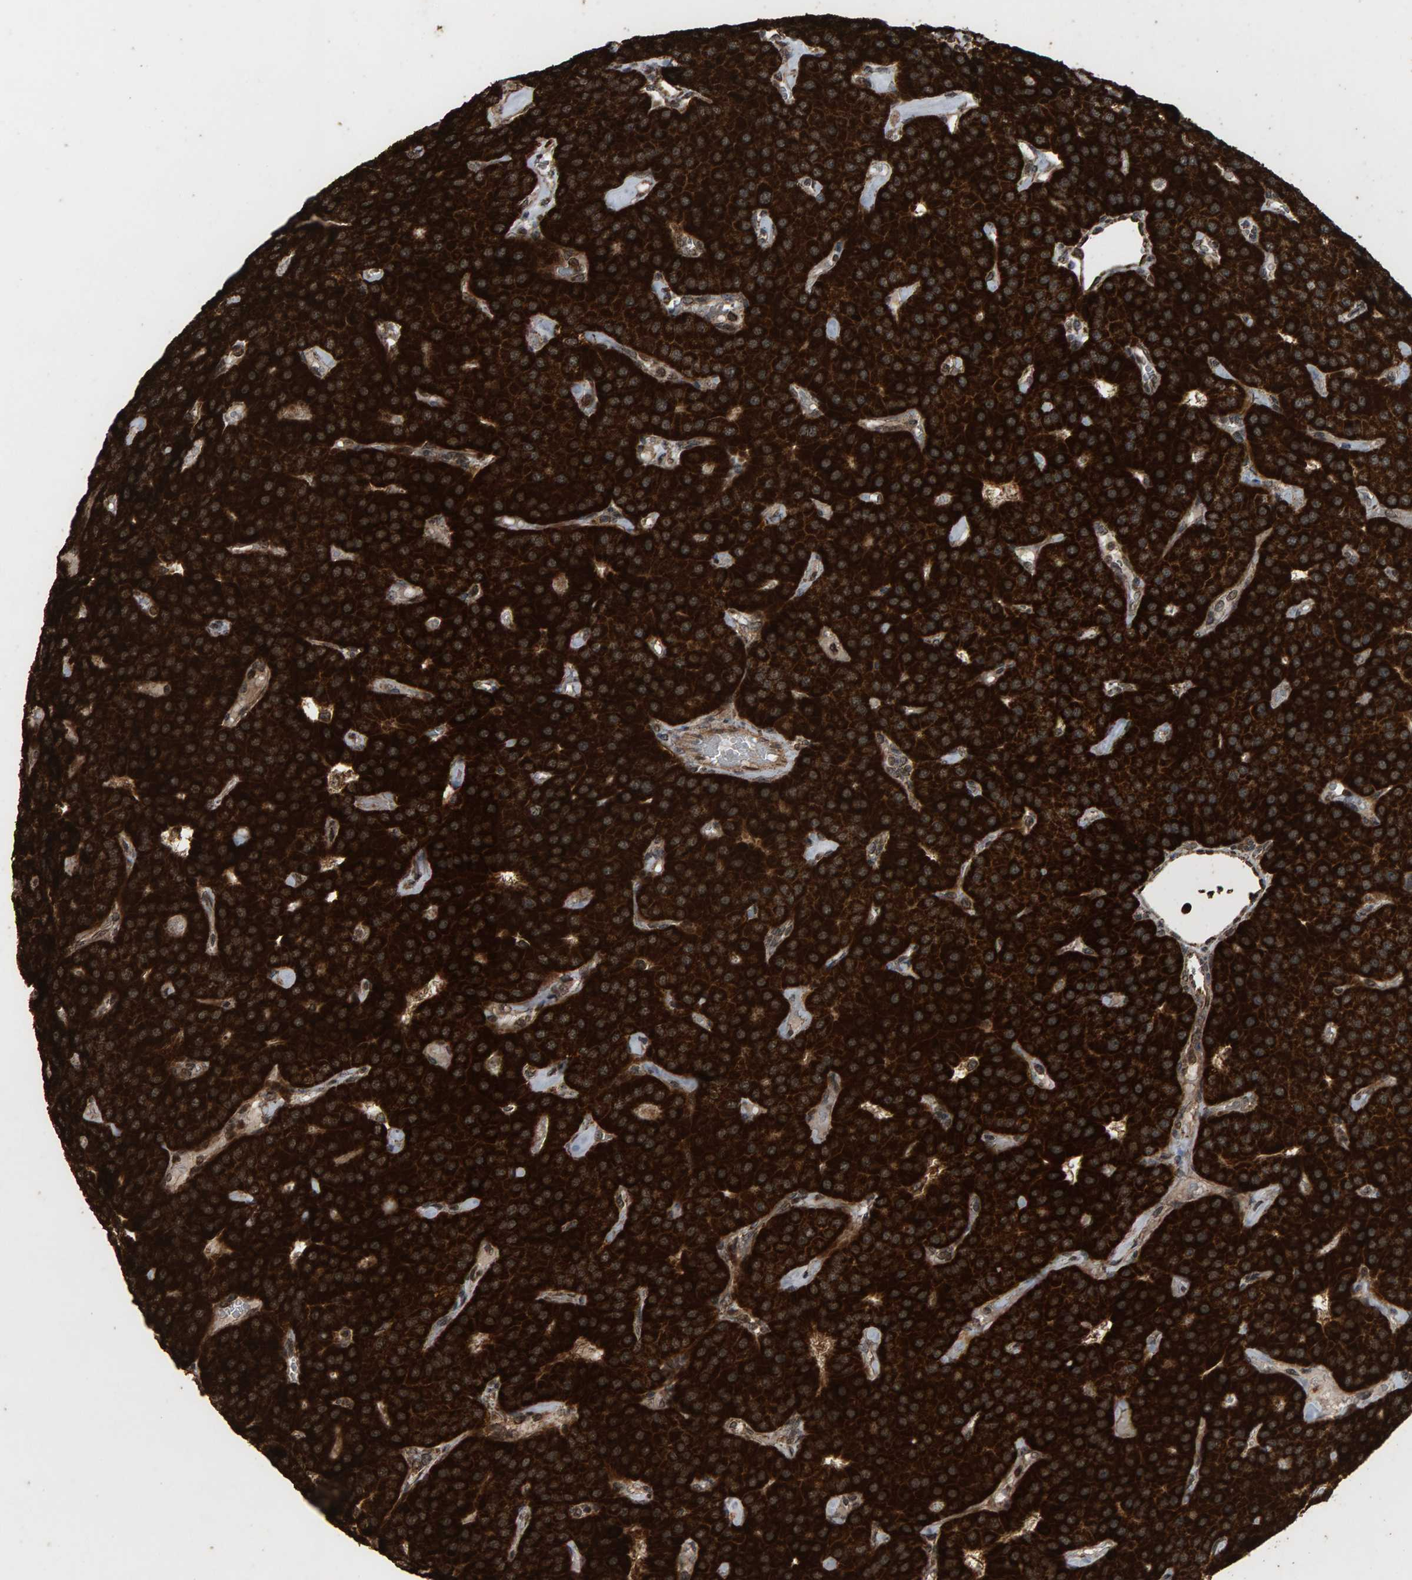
{"staining": {"intensity": "strong", "quantity": ">75%", "location": "cytoplasmic/membranous"}, "tissue": "parathyroid gland", "cell_type": "Glandular cells", "image_type": "normal", "snomed": [{"axis": "morphology", "description": "Normal tissue, NOS"}, {"axis": "morphology", "description": "Adenoma, NOS"}, {"axis": "topography", "description": "Parathyroid gland"}], "caption": "High-magnification brightfield microscopy of normal parathyroid gland stained with DAB (3,3'-diaminobenzidine) (brown) and counterstained with hematoxylin (blue). glandular cells exhibit strong cytoplasmic/membranous expression is appreciated in approximately>75% of cells.", "gene": "GSTK1", "patient": {"sex": "female", "age": 86}}